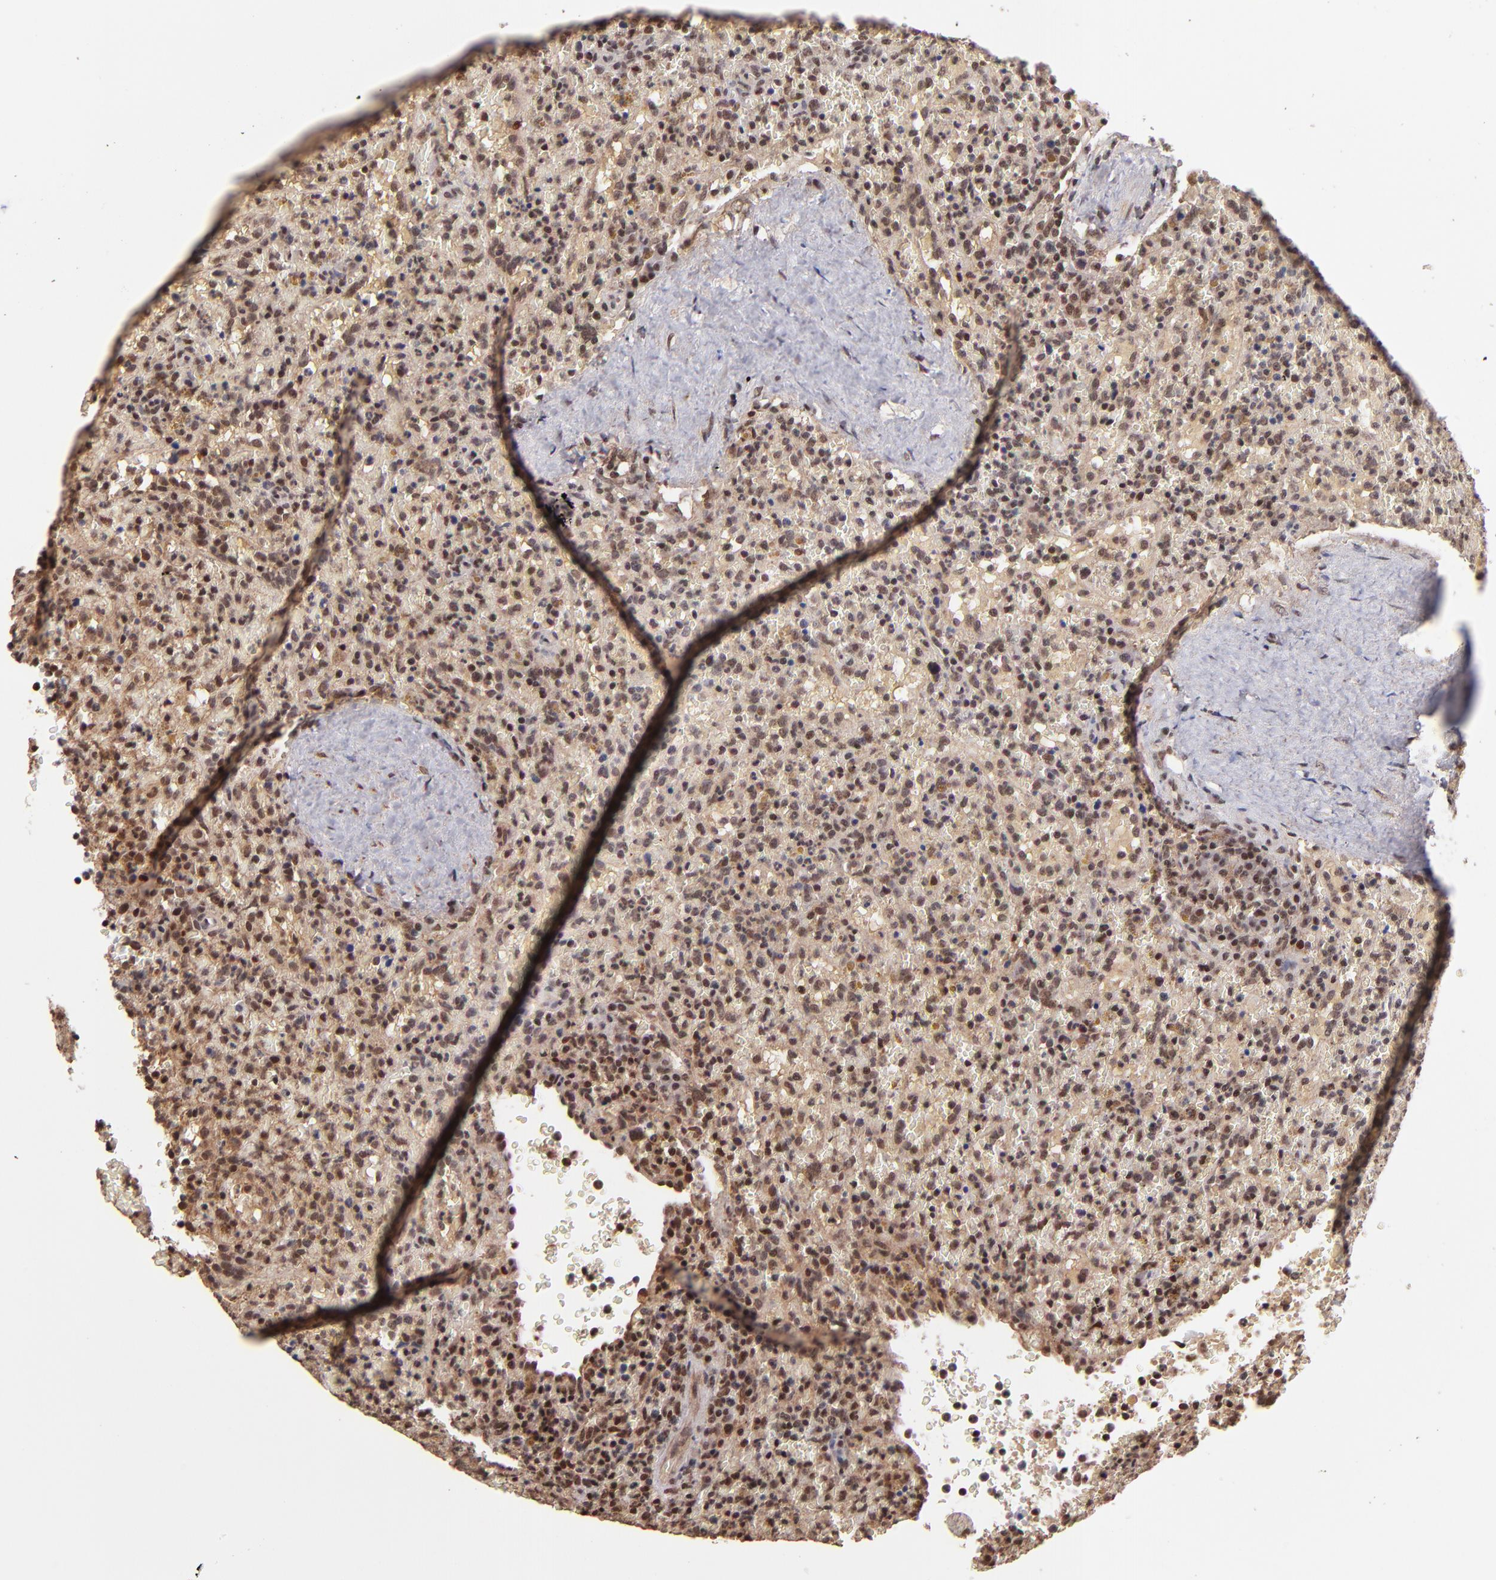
{"staining": {"intensity": "moderate", "quantity": ">75%", "location": "nuclear"}, "tissue": "lymphoma", "cell_type": "Tumor cells", "image_type": "cancer", "snomed": [{"axis": "morphology", "description": "Malignant lymphoma, non-Hodgkin's type, High grade"}, {"axis": "topography", "description": "Spleen"}, {"axis": "topography", "description": "Lymph node"}], "caption": "A photomicrograph of human lymphoma stained for a protein reveals moderate nuclear brown staining in tumor cells.", "gene": "TERF2", "patient": {"sex": "female", "age": 70}}